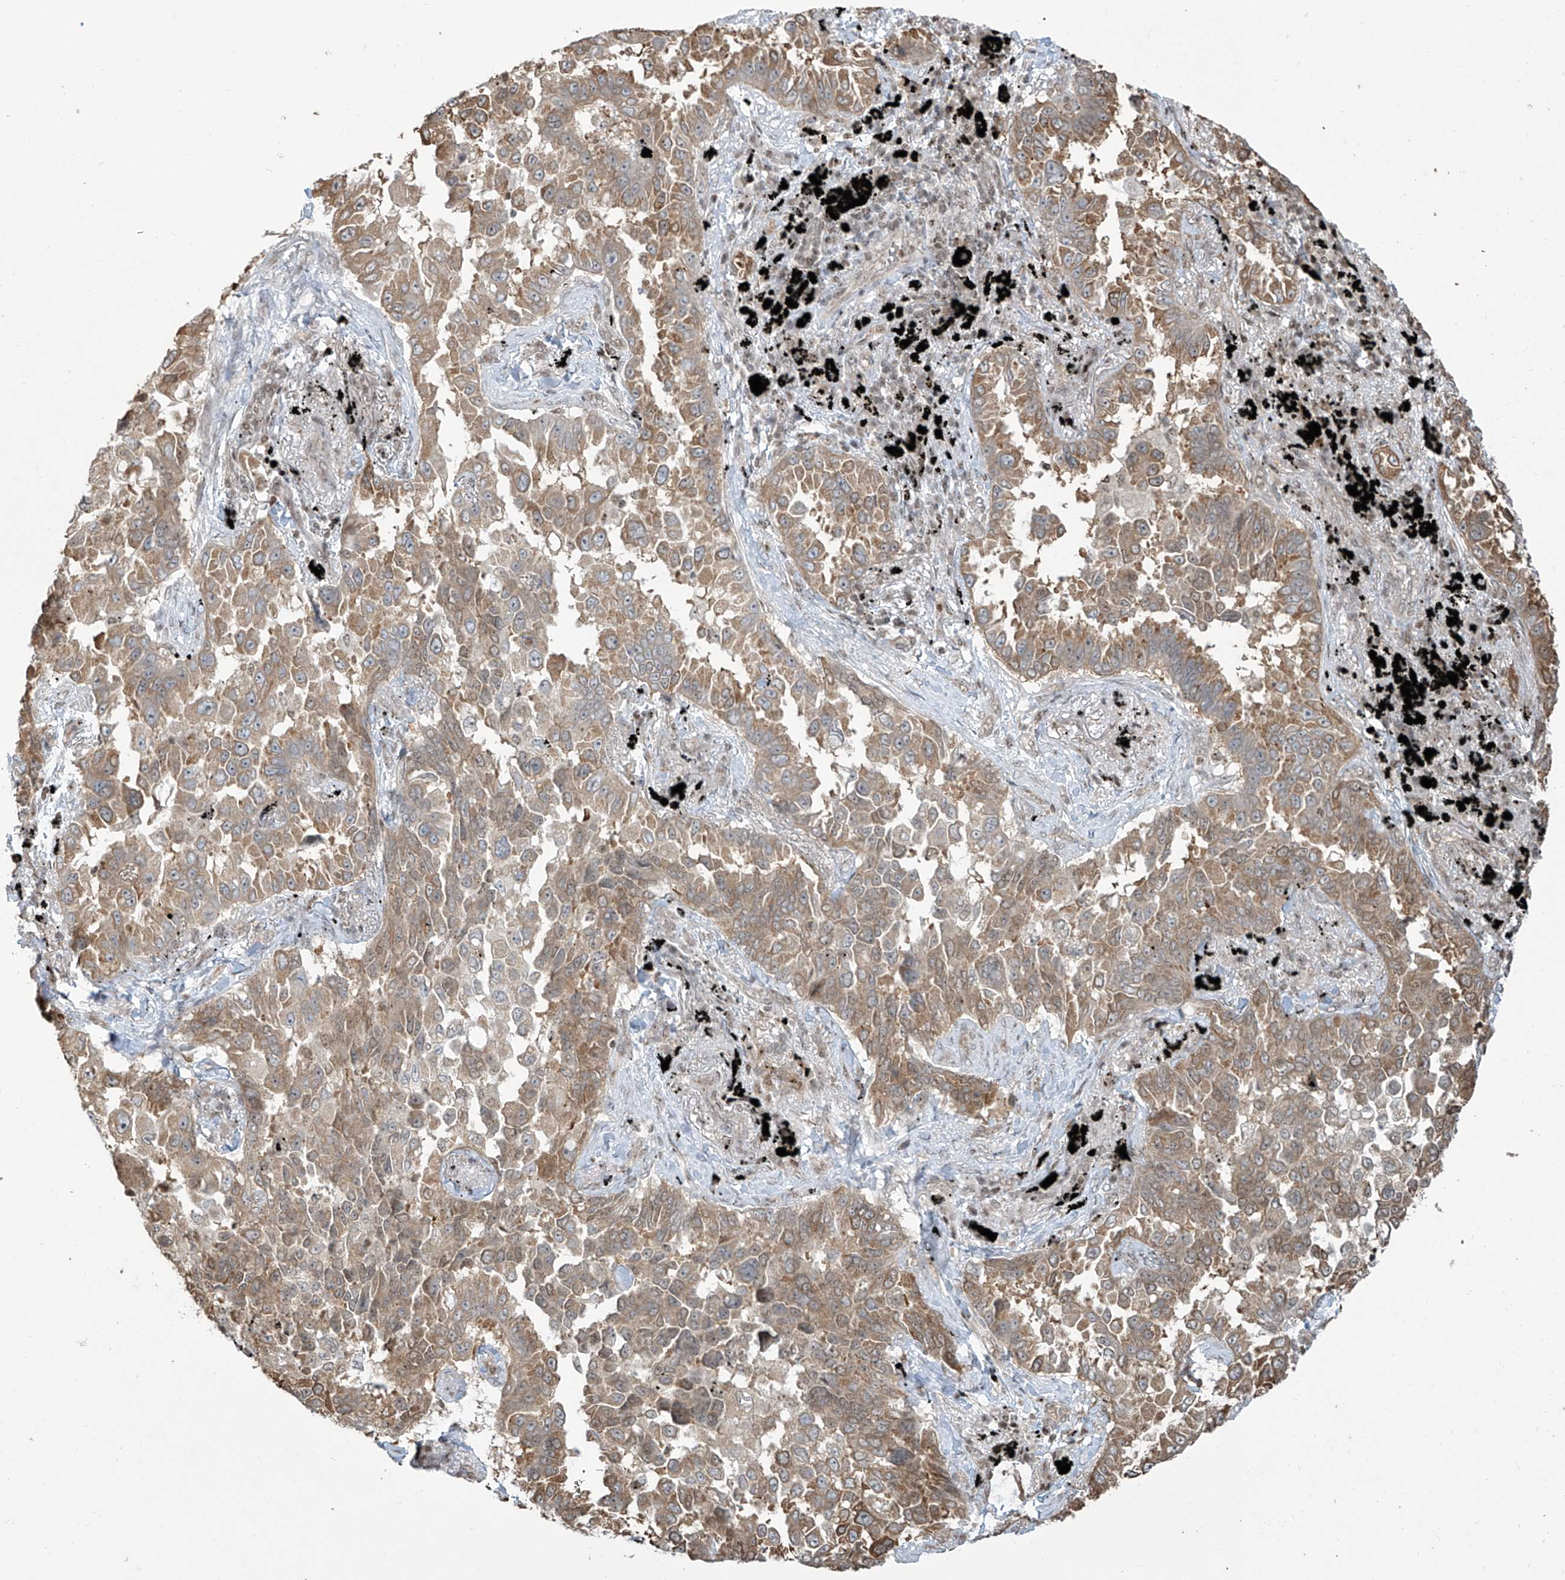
{"staining": {"intensity": "moderate", "quantity": "25%-75%", "location": "cytoplasmic/membranous"}, "tissue": "lung cancer", "cell_type": "Tumor cells", "image_type": "cancer", "snomed": [{"axis": "morphology", "description": "Adenocarcinoma, NOS"}, {"axis": "topography", "description": "Lung"}], "caption": "A histopathology image of human adenocarcinoma (lung) stained for a protein reveals moderate cytoplasmic/membranous brown staining in tumor cells. The protein of interest is stained brown, and the nuclei are stained in blue (DAB (3,3'-diaminobenzidine) IHC with brightfield microscopy, high magnification).", "gene": "VMP1", "patient": {"sex": "female", "age": 67}}